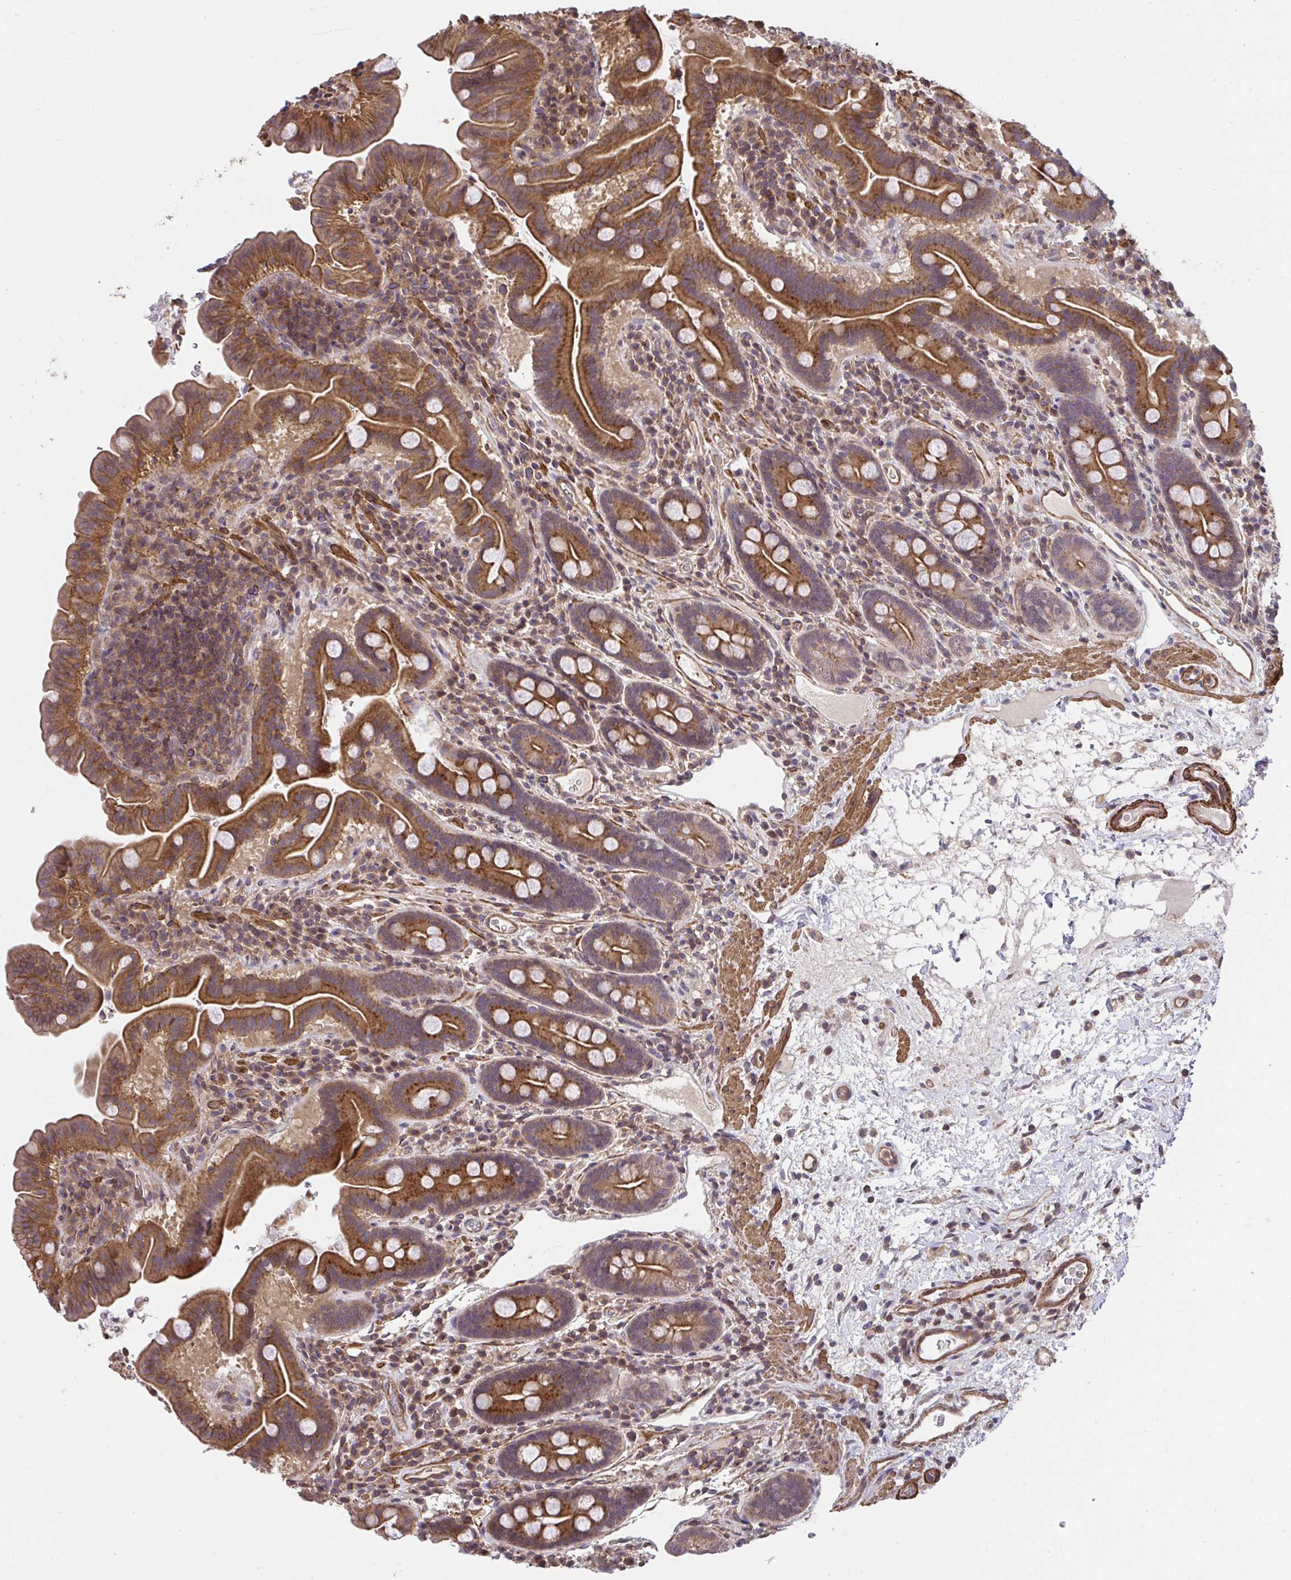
{"staining": {"intensity": "strong", "quantity": ">75%", "location": "cytoplasmic/membranous"}, "tissue": "small intestine", "cell_type": "Glandular cells", "image_type": "normal", "snomed": [{"axis": "morphology", "description": "Normal tissue, NOS"}, {"axis": "topography", "description": "Small intestine"}], "caption": "Immunohistochemical staining of unremarkable human small intestine exhibits strong cytoplasmic/membranous protein staining in approximately >75% of glandular cells.", "gene": "ZNF696", "patient": {"sex": "male", "age": 26}}